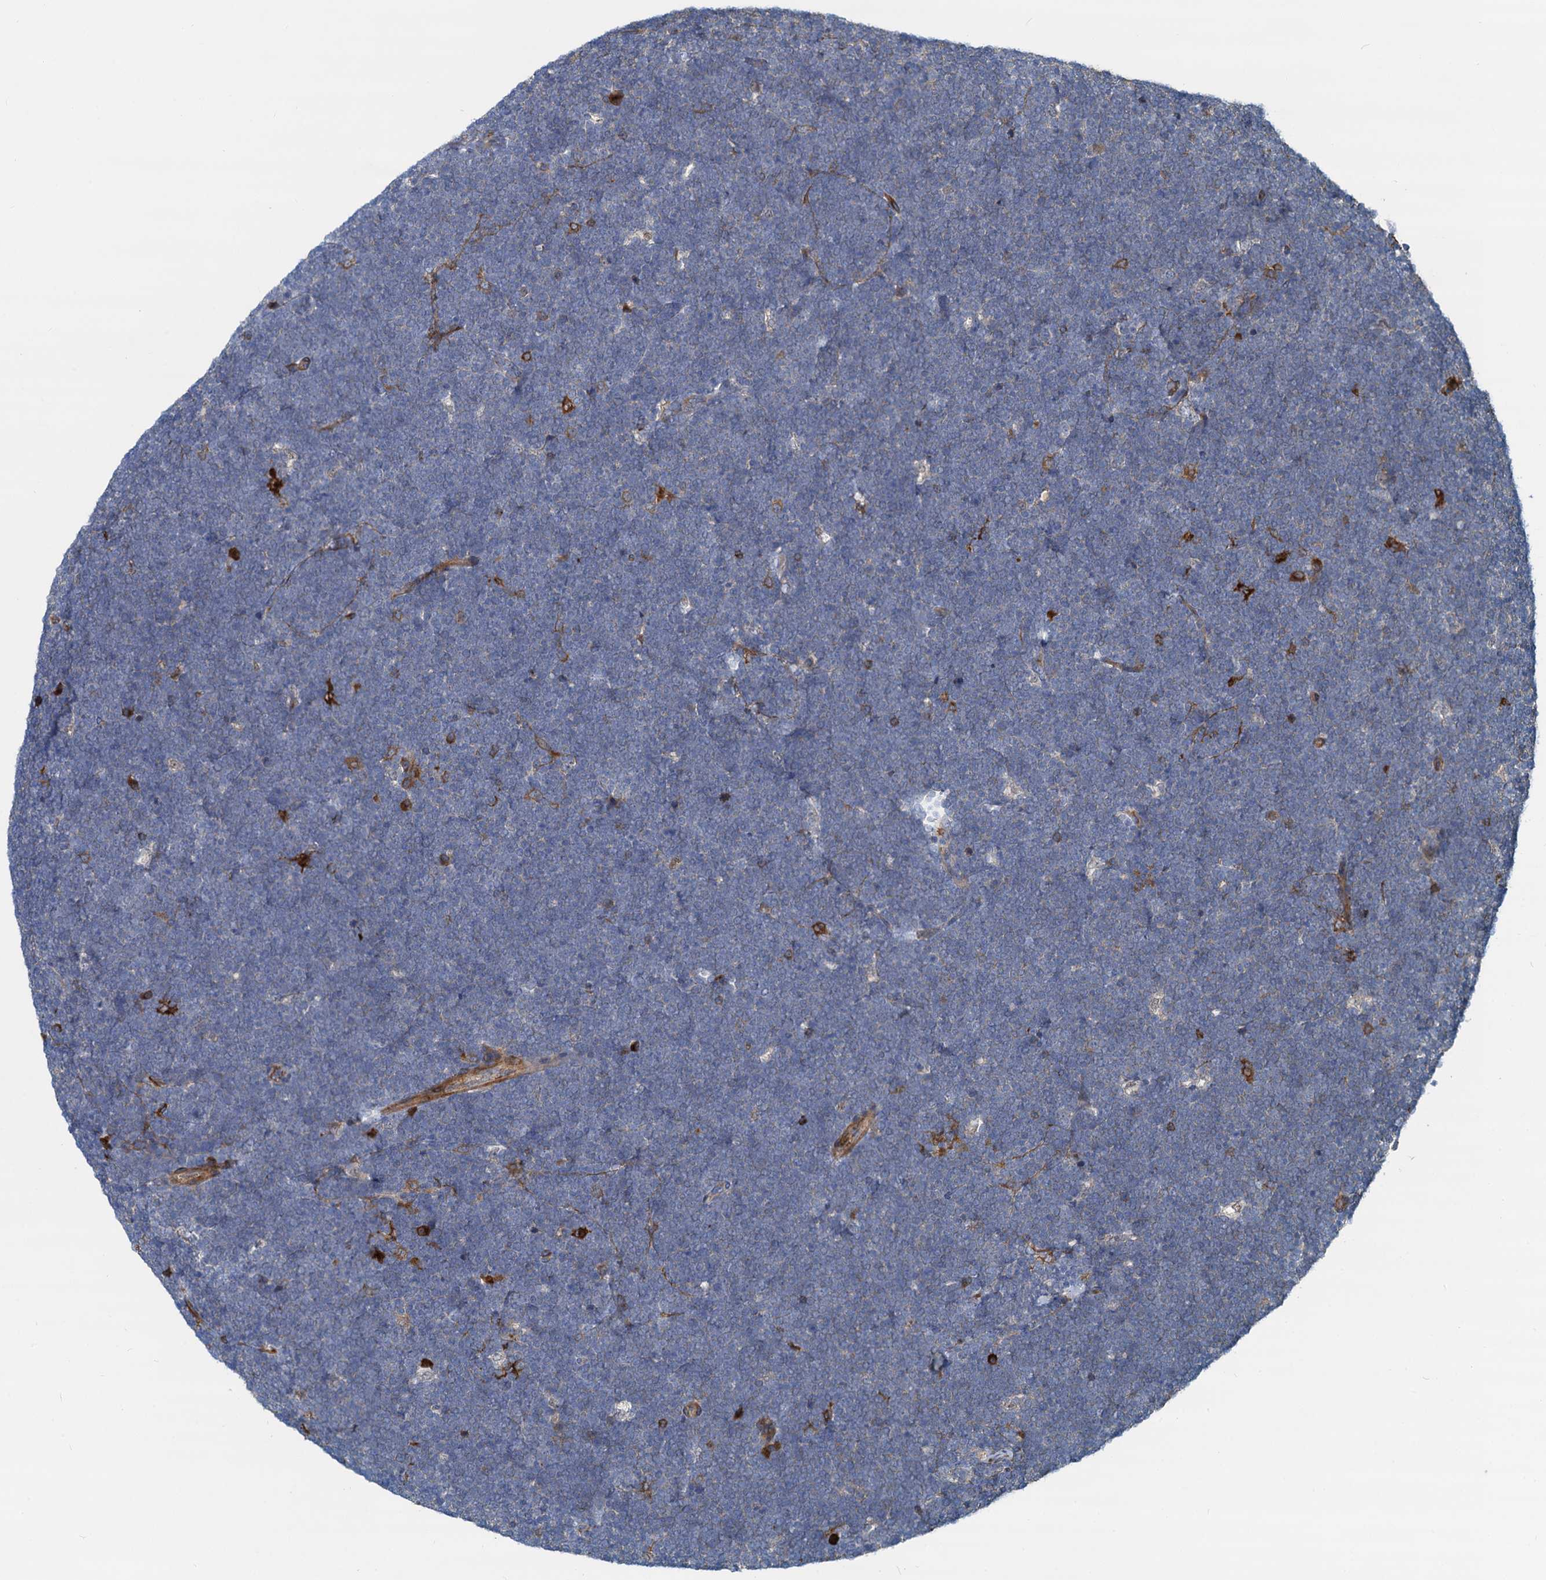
{"staining": {"intensity": "negative", "quantity": "none", "location": "none"}, "tissue": "lymphoma", "cell_type": "Tumor cells", "image_type": "cancer", "snomed": [{"axis": "morphology", "description": "Malignant lymphoma, non-Hodgkin's type, High grade"}, {"axis": "topography", "description": "Lymph node"}], "caption": "Tumor cells are negative for protein expression in human high-grade malignant lymphoma, non-Hodgkin's type. (DAB (3,3'-diaminobenzidine) IHC, high magnification).", "gene": "LNX2", "patient": {"sex": "male", "age": 13}}